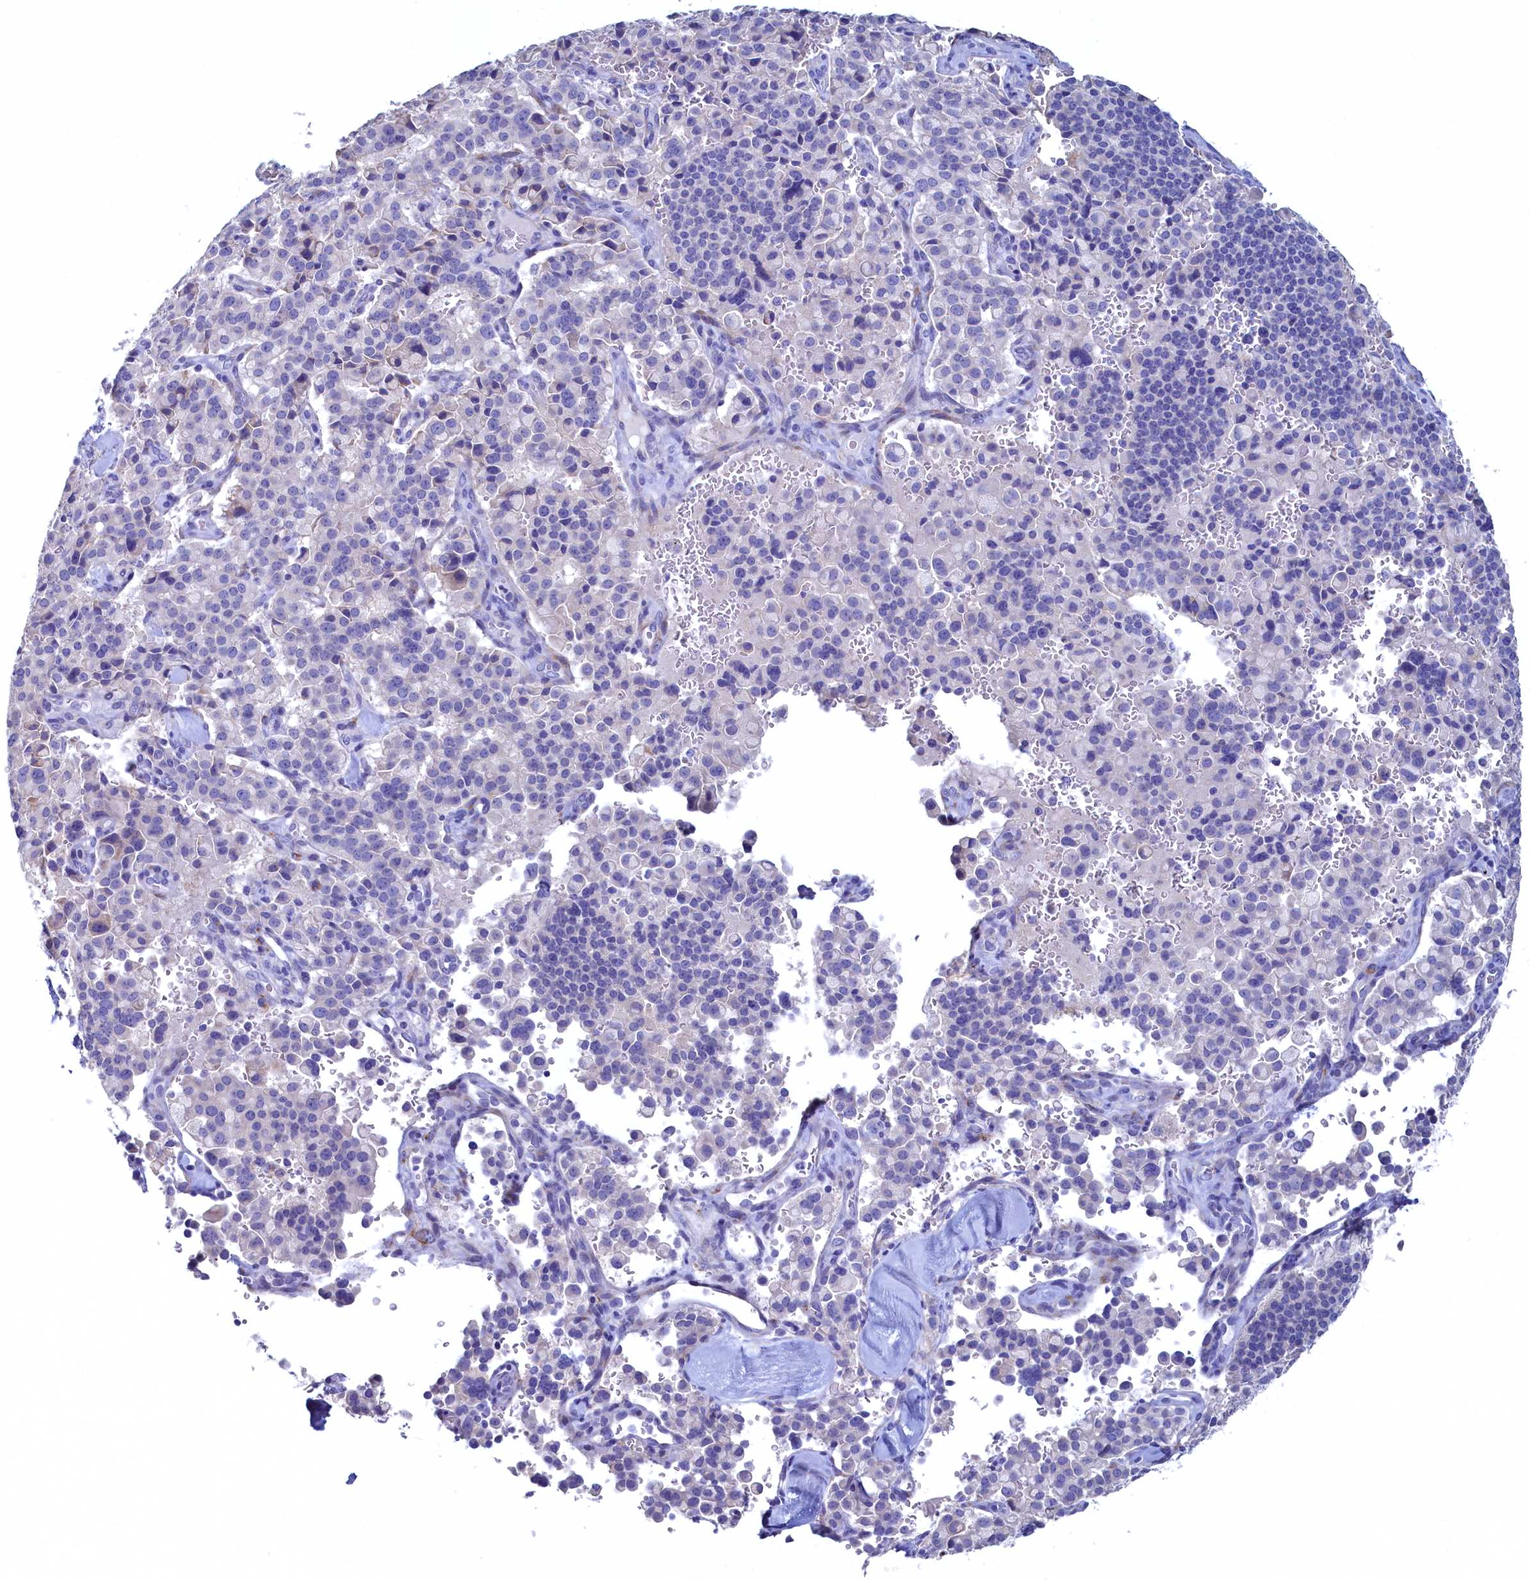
{"staining": {"intensity": "negative", "quantity": "none", "location": "none"}, "tissue": "pancreatic cancer", "cell_type": "Tumor cells", "image_type": "cancer", "snomed": [{"axis": "morphology", "description": "Adenocarcinoma, NOS"}, {"axis": "topography", "description": "Pancreas"}], "caption": "An immunohistochemistry (IHC) photomicrograph of pancreatic adenocarcinoma is shown. There is no staining in tumor cells of pancreatic adenocarcinoma.", "gene": "CBLIF", "patient": {"sex": "male", "age": 65}}